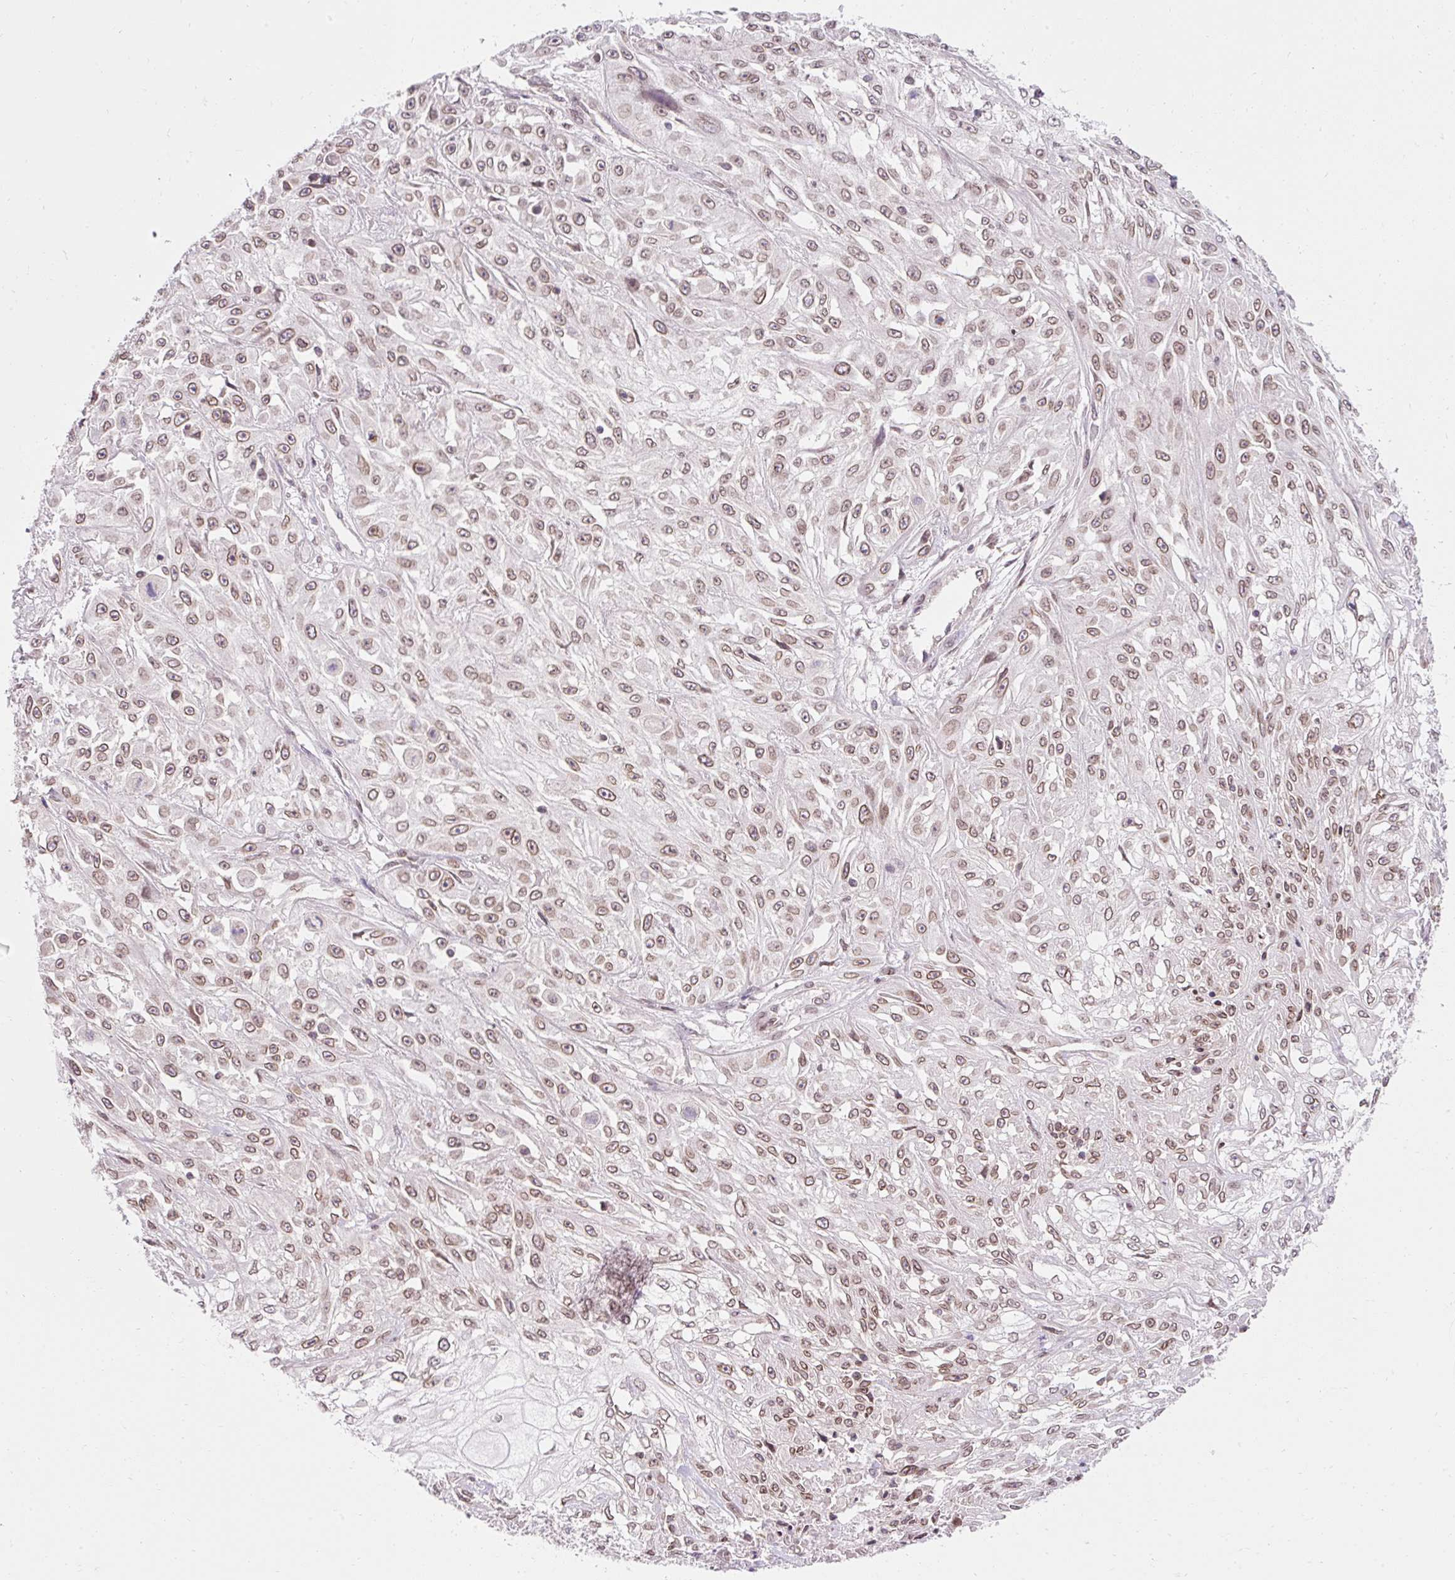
{"staining": {"intensity": "weak", "quantity": ">75%", "location": "cytoplasmic/membranous,nuclear"}, "tissue": "skin cancer", "cell_type": "Tumor cells", "image_type": "cancer", "snomed": [{"axis": "morphology", "description": "Squamous cell carcinoma, NOS"}, {"axis": "morphology", "description": "Squamous cell carcinoma, metastatic, NOS"}, {"axis": "topography", "description": "Skin"}, {"axis": "topography", "description": "Lymph node"}], "caption": "Squamous cell carcinoma (skin) stained with DAB IHC displays low levels of weak cytoplasmic/membranous and nuclear staining in about >75% of tumor cells.", "gene": "ZNF610", "patient": {"sex": "male", "age": 75}}